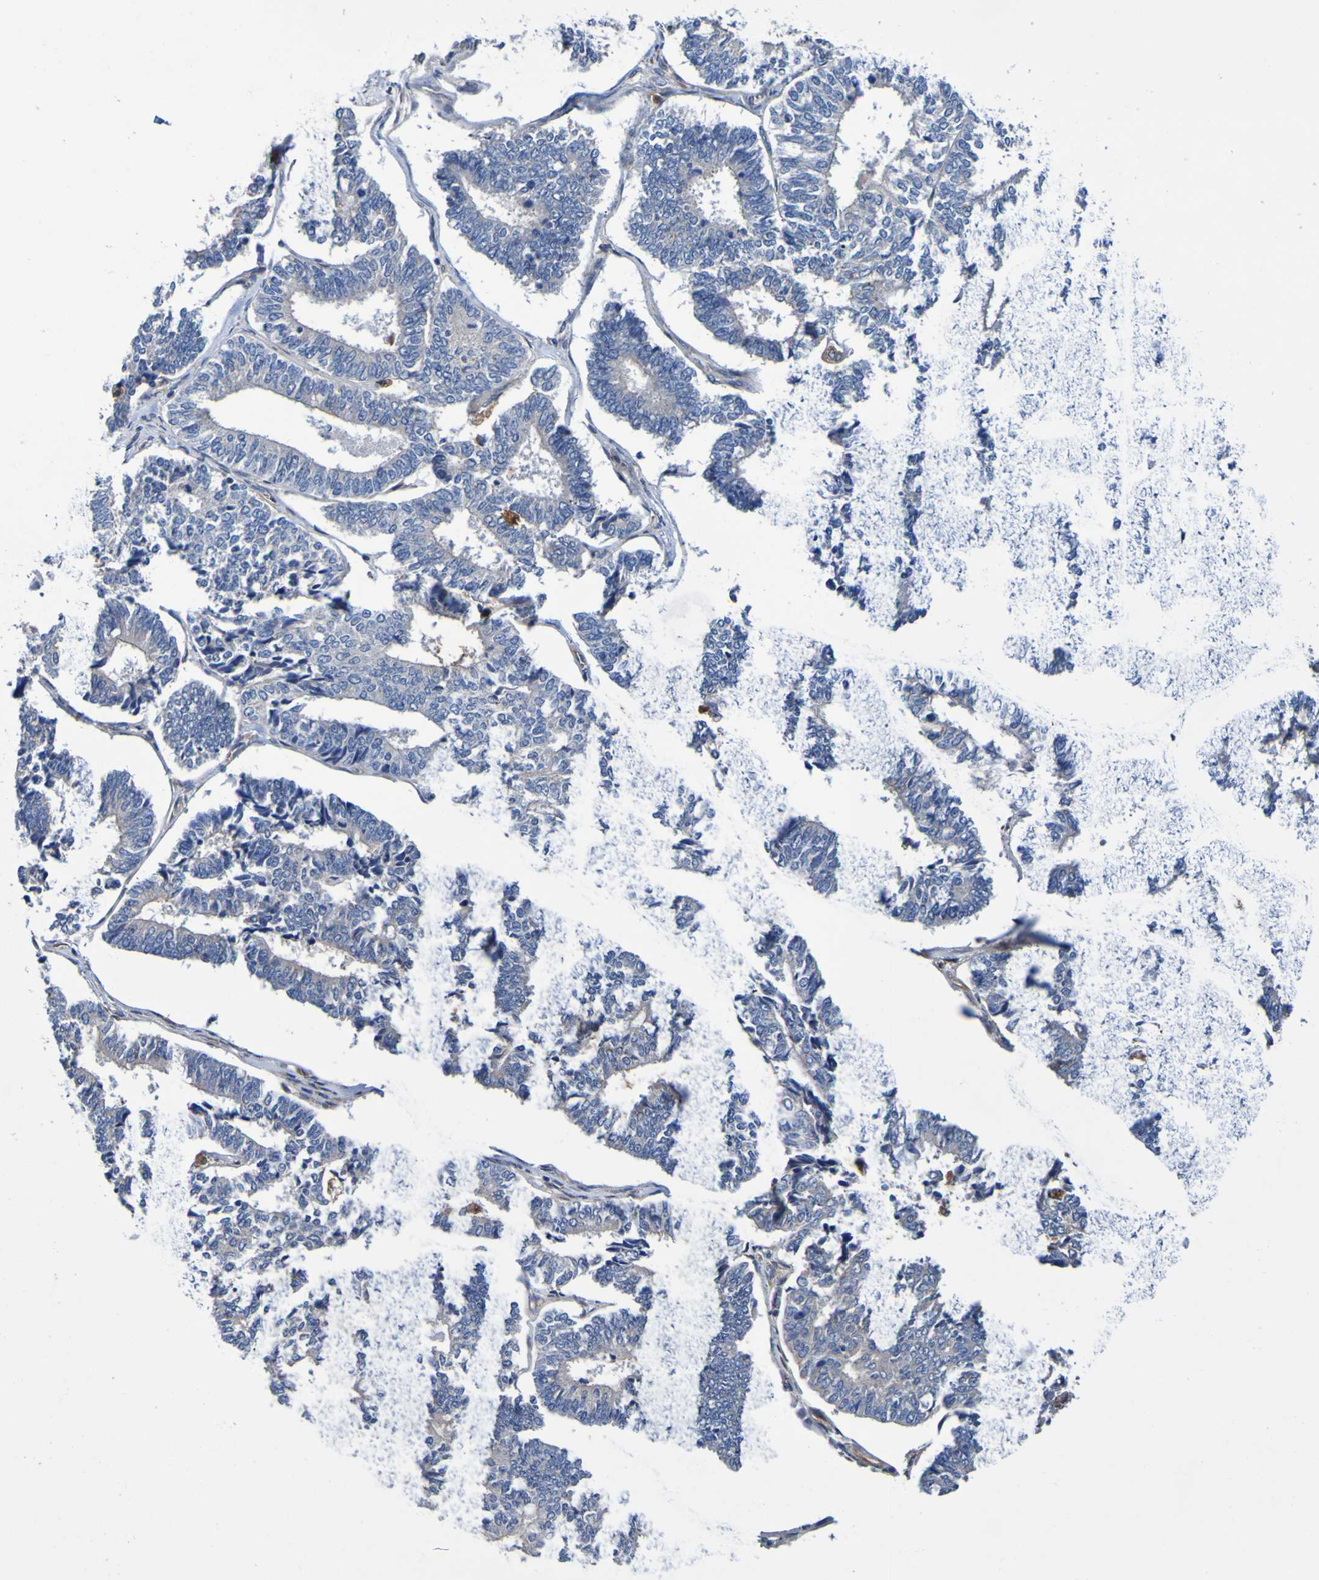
{"staining": {"intensity": "negative", "quantity": "none", "location": "none"}, "tissue": "endometrial cancer", "cell_type": "Tumor cells", "image_type": "cancer", "snomed": [{"axis": "morphology", "description": "Adenocarcinoma, NOS"}, {"axis": "topography", "description": "Endometrium"}], "caption": "The micrograph exhibits no staining of tumor cells in adenocarcinoma (endometrial).", "gene": "METAP2", "patient": {"sex": "female", "age": 70}}